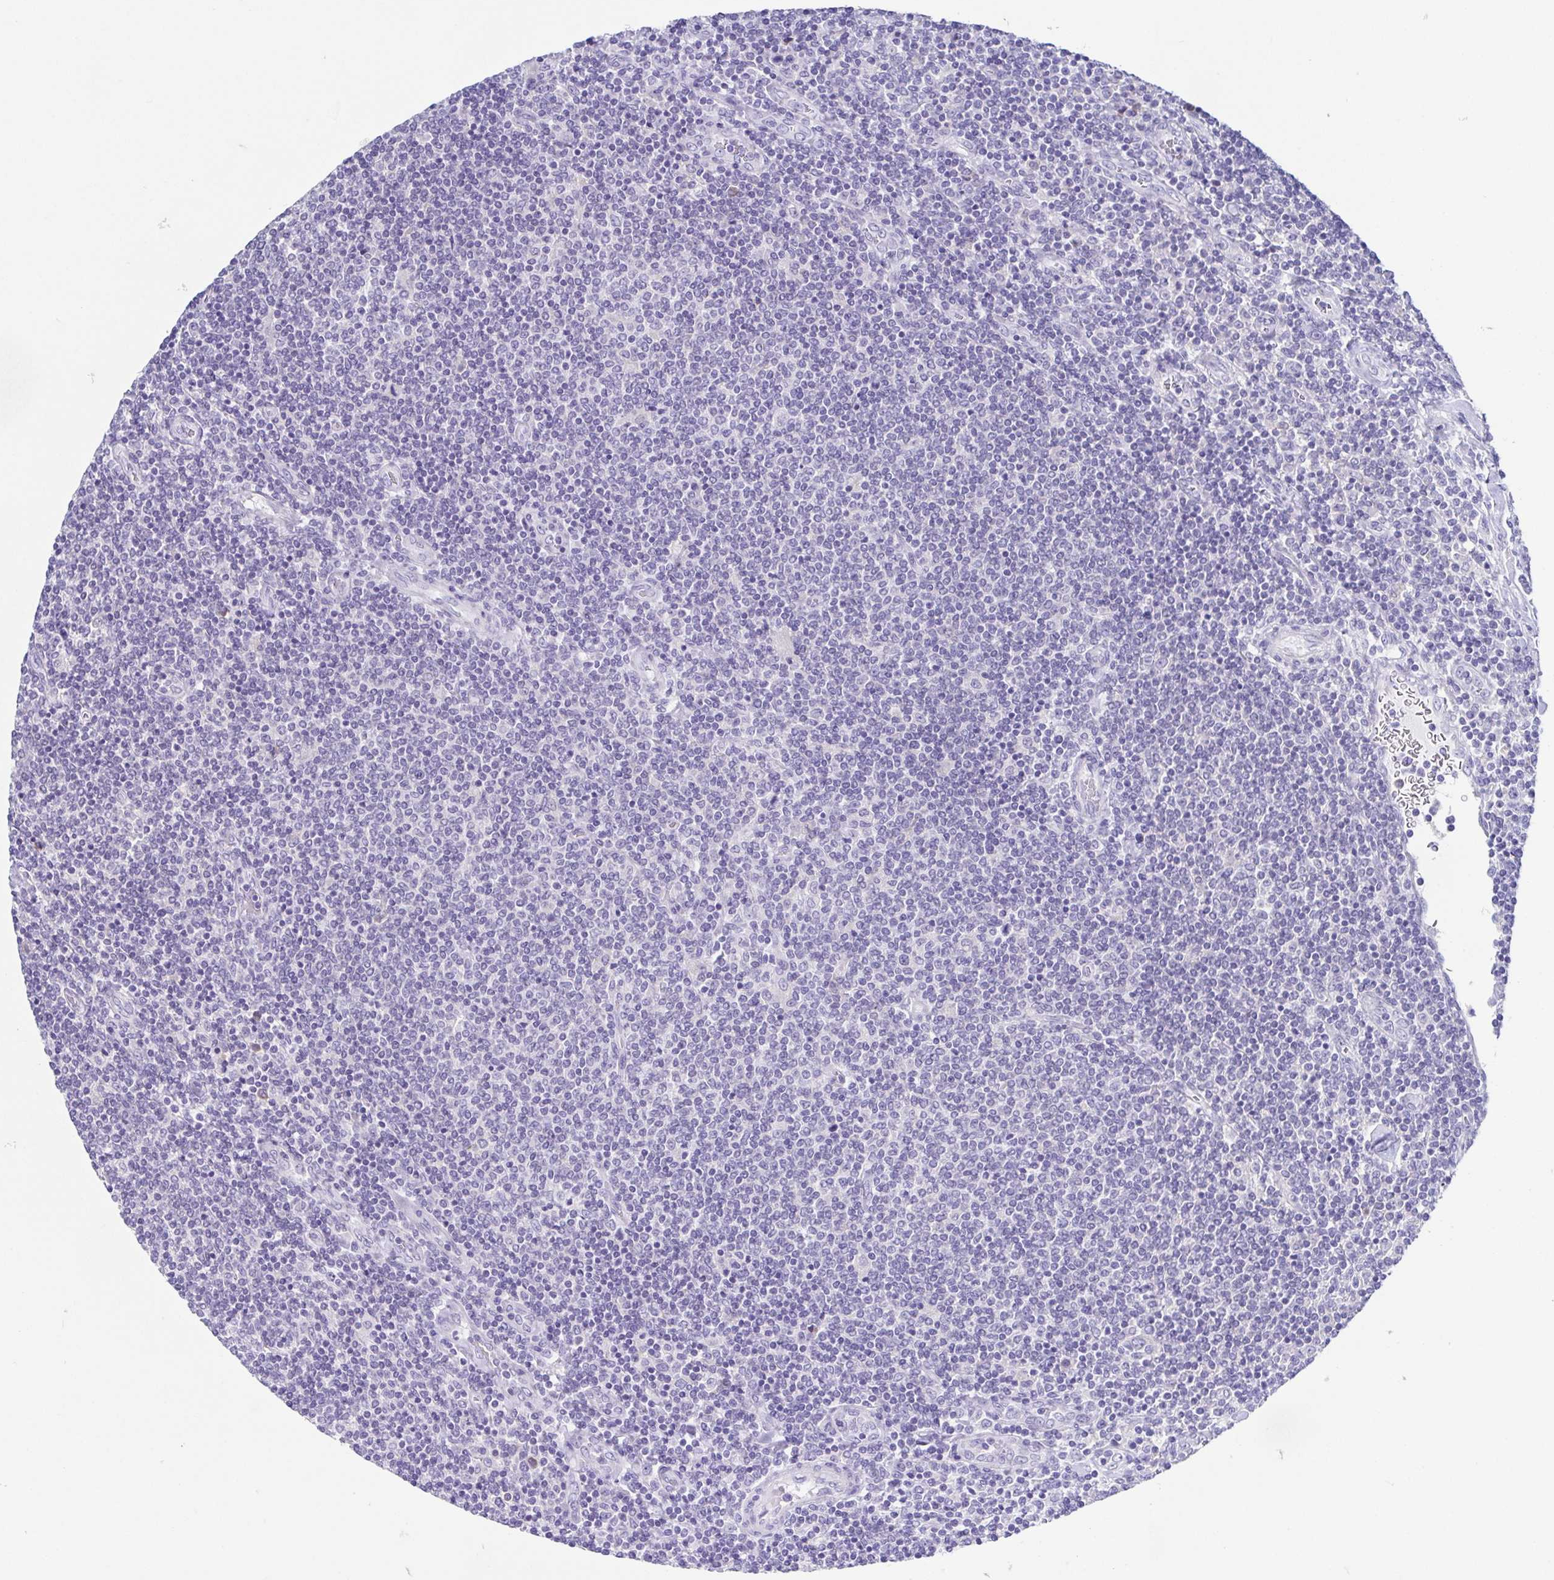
{"staining": {"intensity": "negative", "quantity": "none", "location": "none"}, "tissue": "lymphoma", "cell_type": "Tumor cells", "image_type": "cancer", "snomed": [{"axis": "morphology", "description": "Malignant lymphoma, non-Hodgkin's type, Low grade"}, {"axis": "topography", "description": "Lymph node"}], "caption": "Protein analysis of lymphoma displays no significant expression in tumor cells.", "gene": "RDH11", "patient": {"sex": "male", "age": 52}}